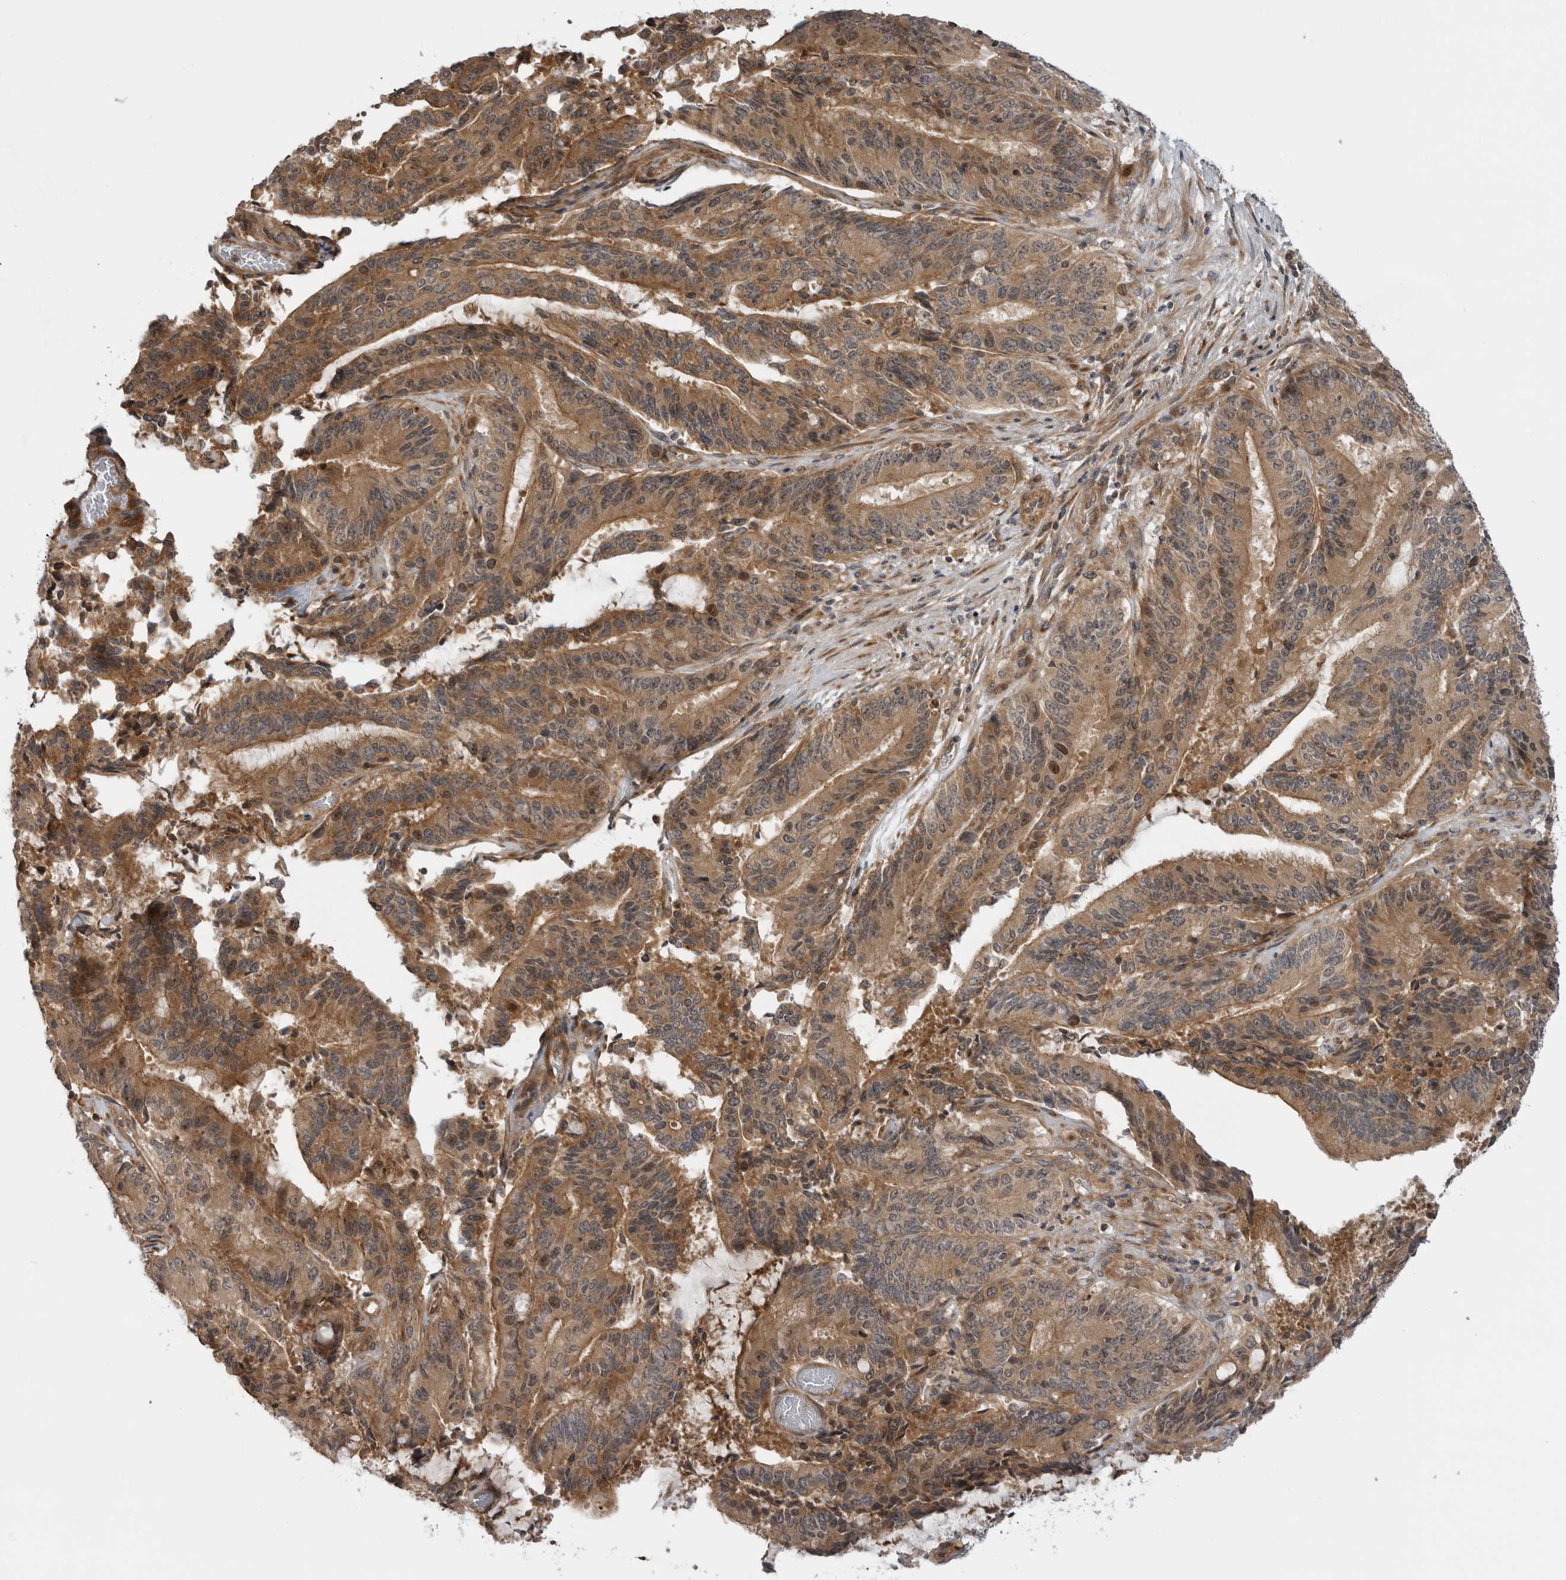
{"staining": {"intensity": "moderate", "quantity": ">75%", "location": "cytoplasmic/membranous"}, "tissue": "liver cancer", "cell_type": "Tumor cells", "image_type": "cancer", "snomed": [{"axis": "morphology", "description": "Normal tissue, NOS"}, {"axis": "morphology", "description": "Cholangiocarcinoma"}, {"axis": "topography", "description": "Liver"}, {"axis": "topography", "description": "Peripheral nerve tissue"}], "caption": "Protein analysis of liver cholangiocarcinoma tissue displays moderate cytoplasmic/membranous expression in approximately >75% of tumor cells.", "gene": "LRRC45", "patient": {"sex": "female", "age": 73}}